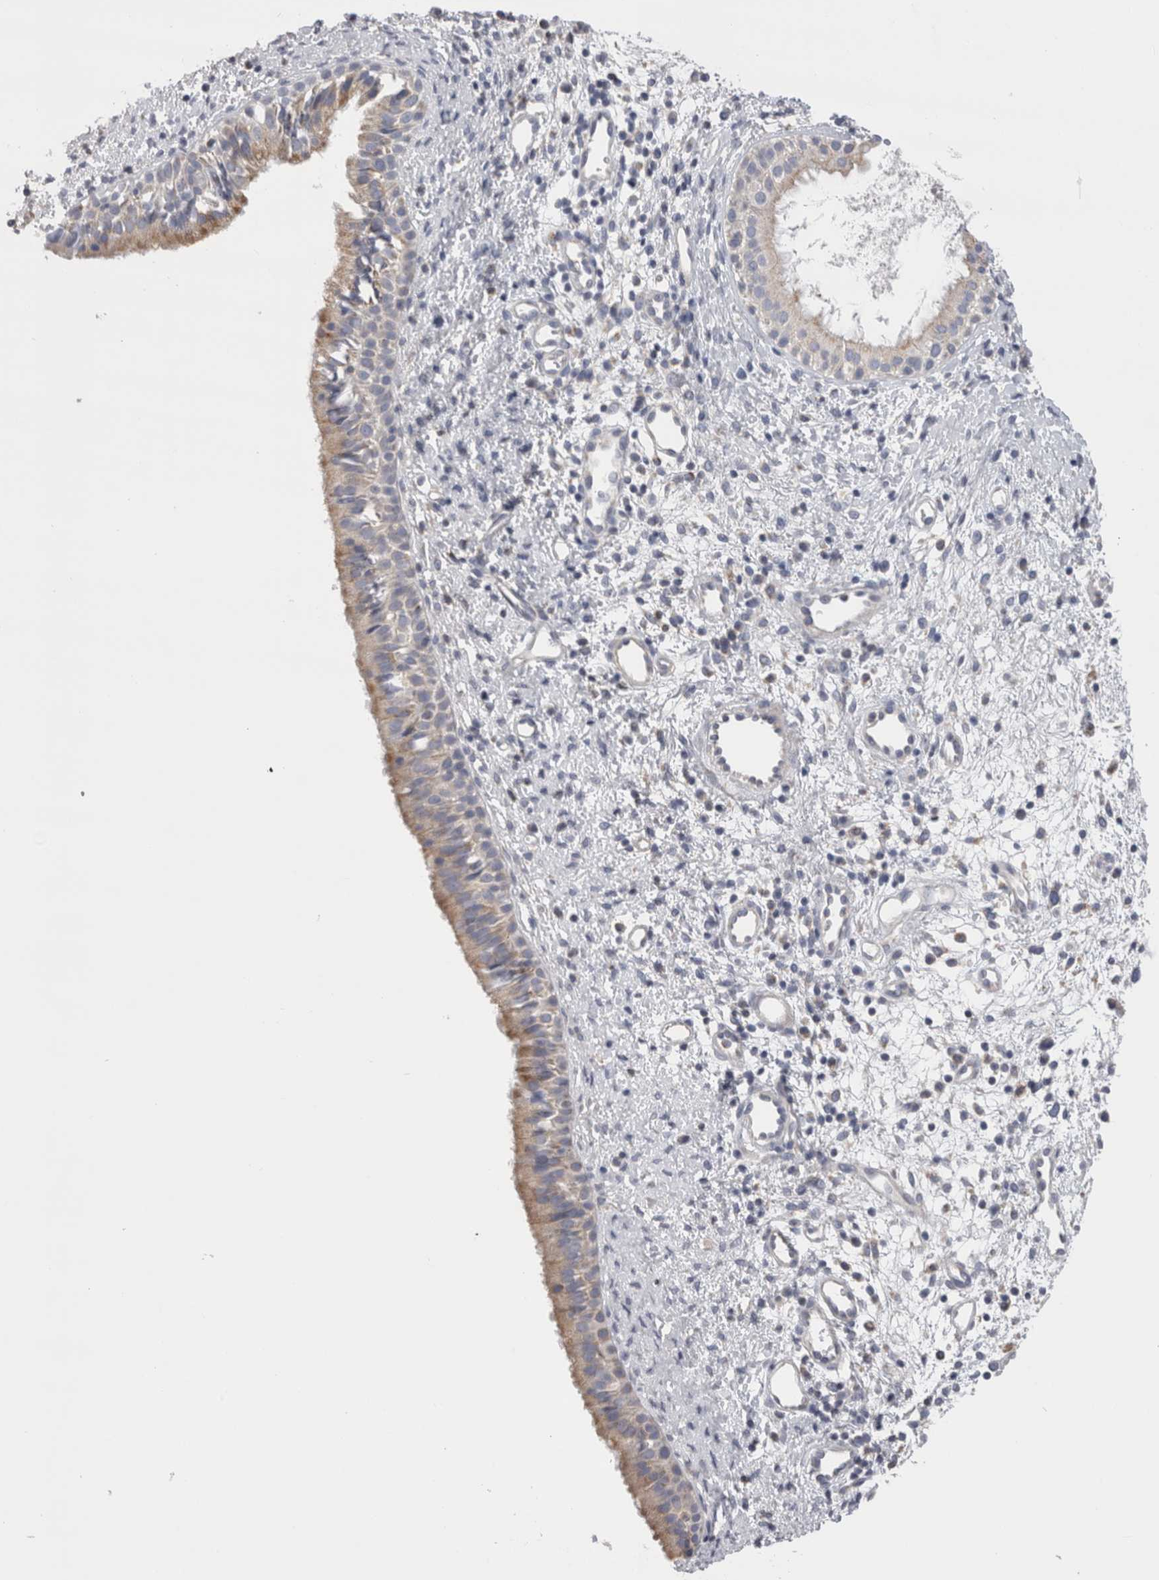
{"staining": {"intensity": "weak", "quantity": "<25%", "location": "cytoplasmic/membranous"}, "tissue": "nasopharynx", "cell_type": "Respiratory epithelial cells", "image_type": "normal", "snomed": [{"axis": "morphology", "description": "Normal tissue, NOS"}, {"axis": "topography", "description": "Nasopharynx"}], "caption": "A high-resolution photomicrograph shows IHC staining of normal nasopharynx, which displays no significant expression in respiratory epithelial cells.", "gene": "DHRS4", "patient": {"sex": "male", "age": 22}}